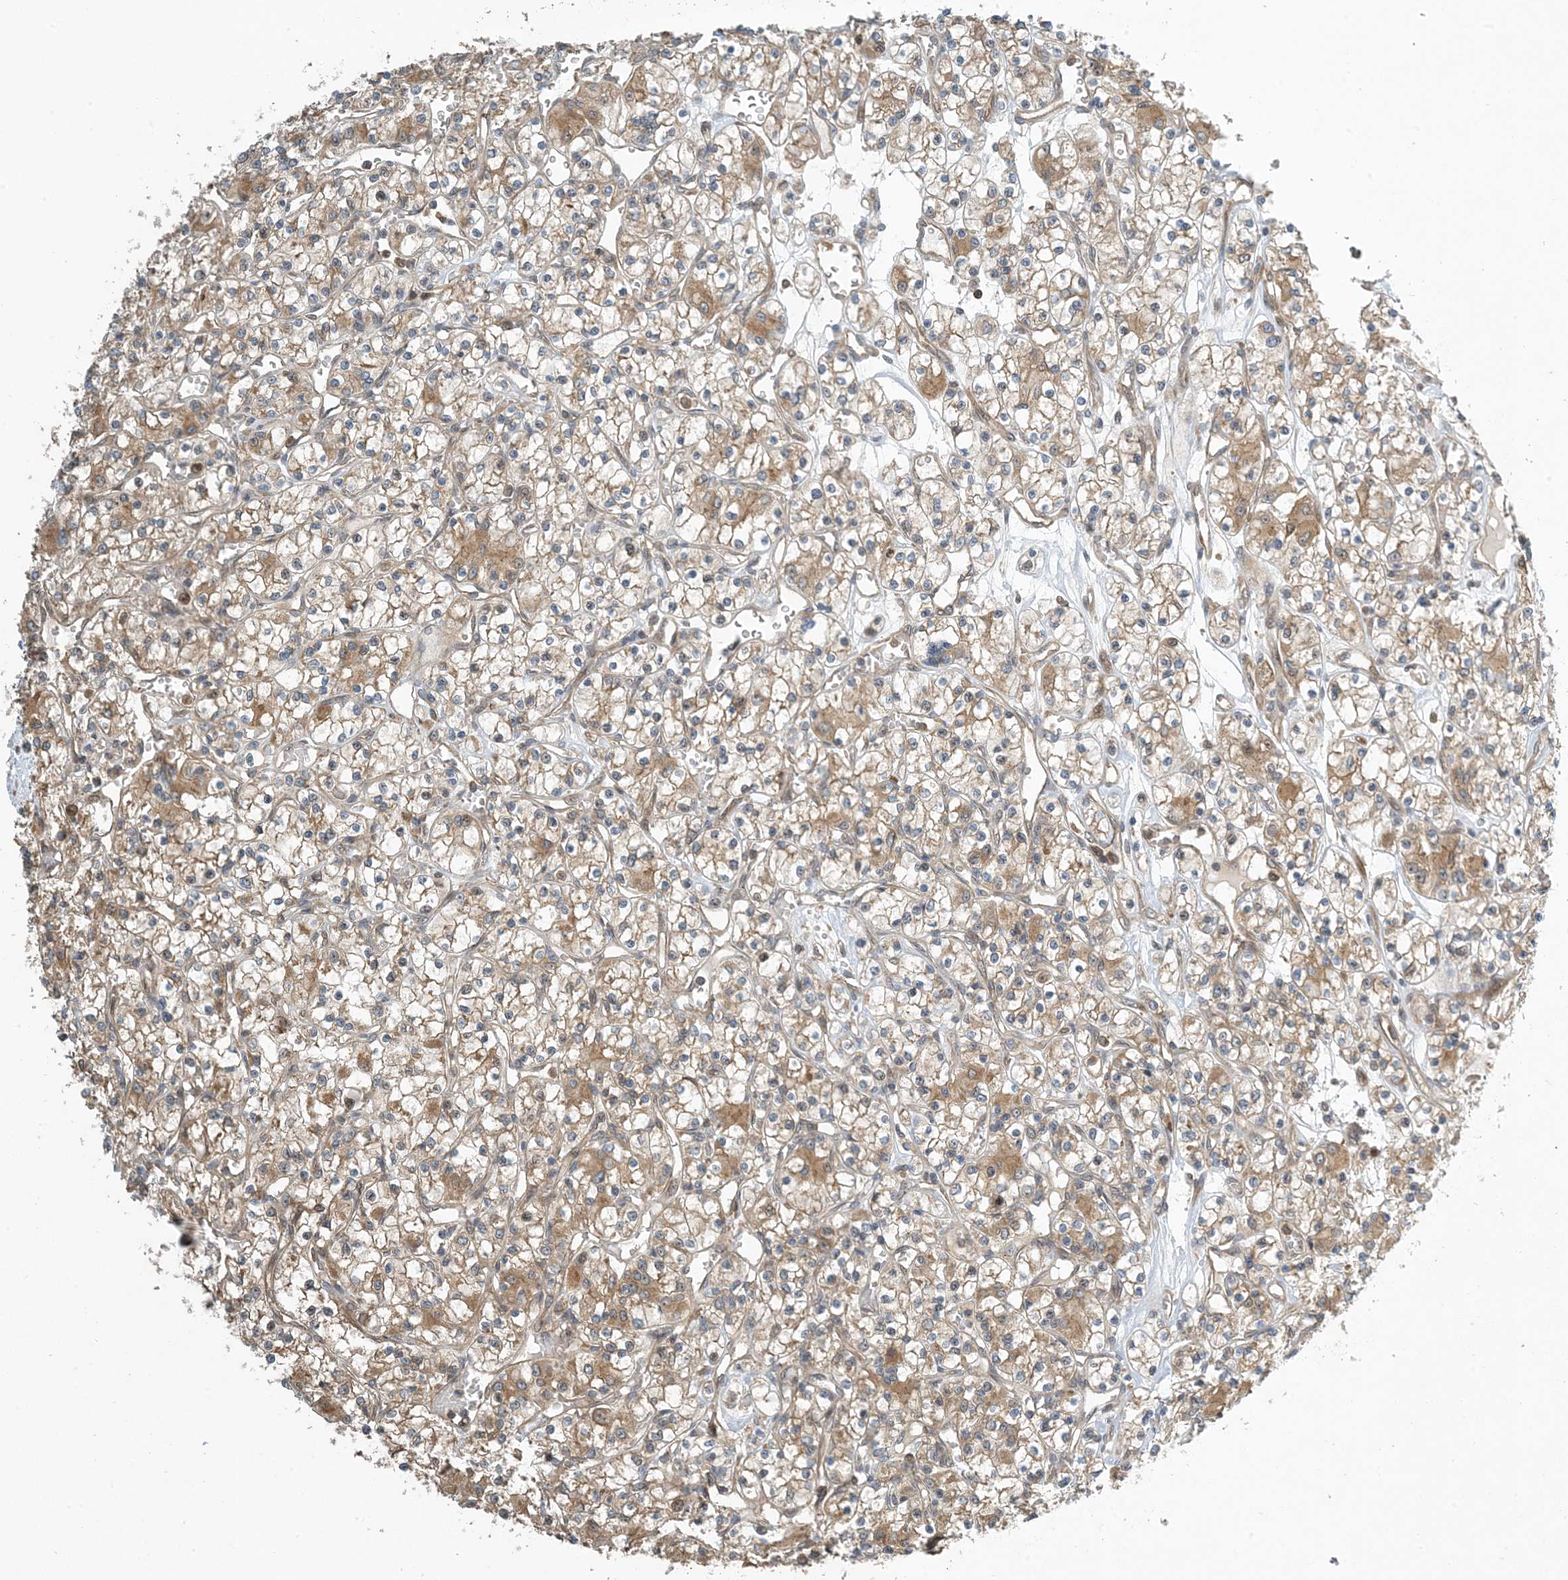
{"staining": {"intensity": "moderate", "quantity": ">75%", "location": "cytoplasmic/membranous"}, "tissue": "renal cancer", "cell_type": "Tumor cells", "image_type": "cancer", "snomed": [{"axis": "morphology", "description": "Adenocarcinoma, NOS"}, {"axis": "topography", "description": "Kidney"}], "caption": "High-power microscopy captured an immunohistochemistry (IHC) histopathology image of renal cancer (adenocarcinoma), revealing moderate cytoplasmic/membranous expression in about >75% of tumor cells.", "gene": "ZBTB3", "patient": {"sex": "female", "age": 59}}